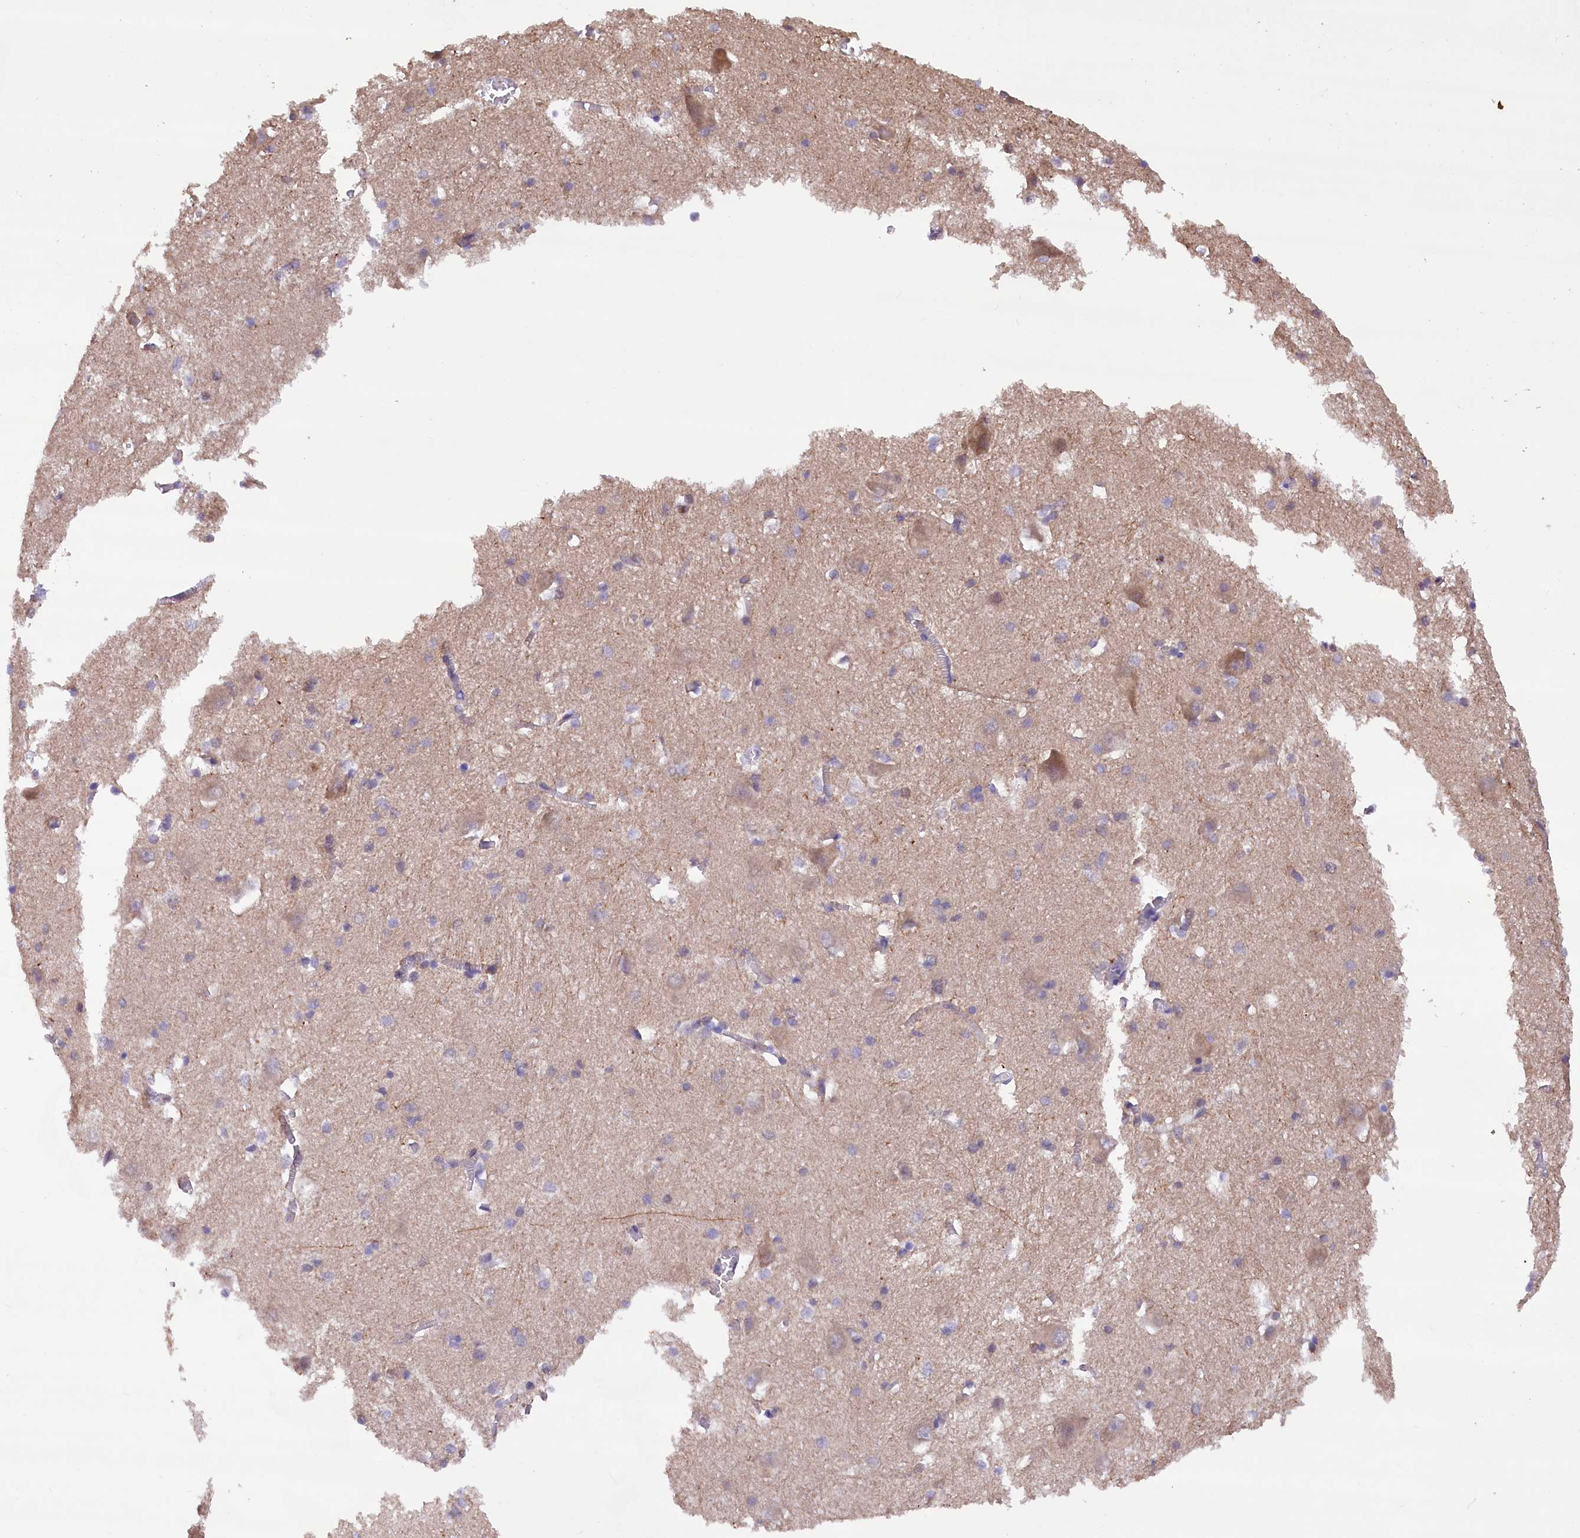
{"staining": {"intensity": "negative", "quantity": "none", "location": "none"}, "tissue": "caudate", "cell_type": "Glial cells", "image_type": "normal", "snomed": [{"axis": "morphology", "description": "Normal tissue, NOS"}, {"axis": "topography", "description": "Lateral ventricle wall"}], "caption": "Caudate was stained to show a protein in brown. There is no significant positivity in glial cells. The staining was performed using DAB (3,3'-diaminobenzidine) to visualize the protein expression in brown, while the nuclei were stained in blue with hematoxylin (Magnification: 20x).", "gene": "DPP3", "patient": {"sex": "male", "age": 37}}